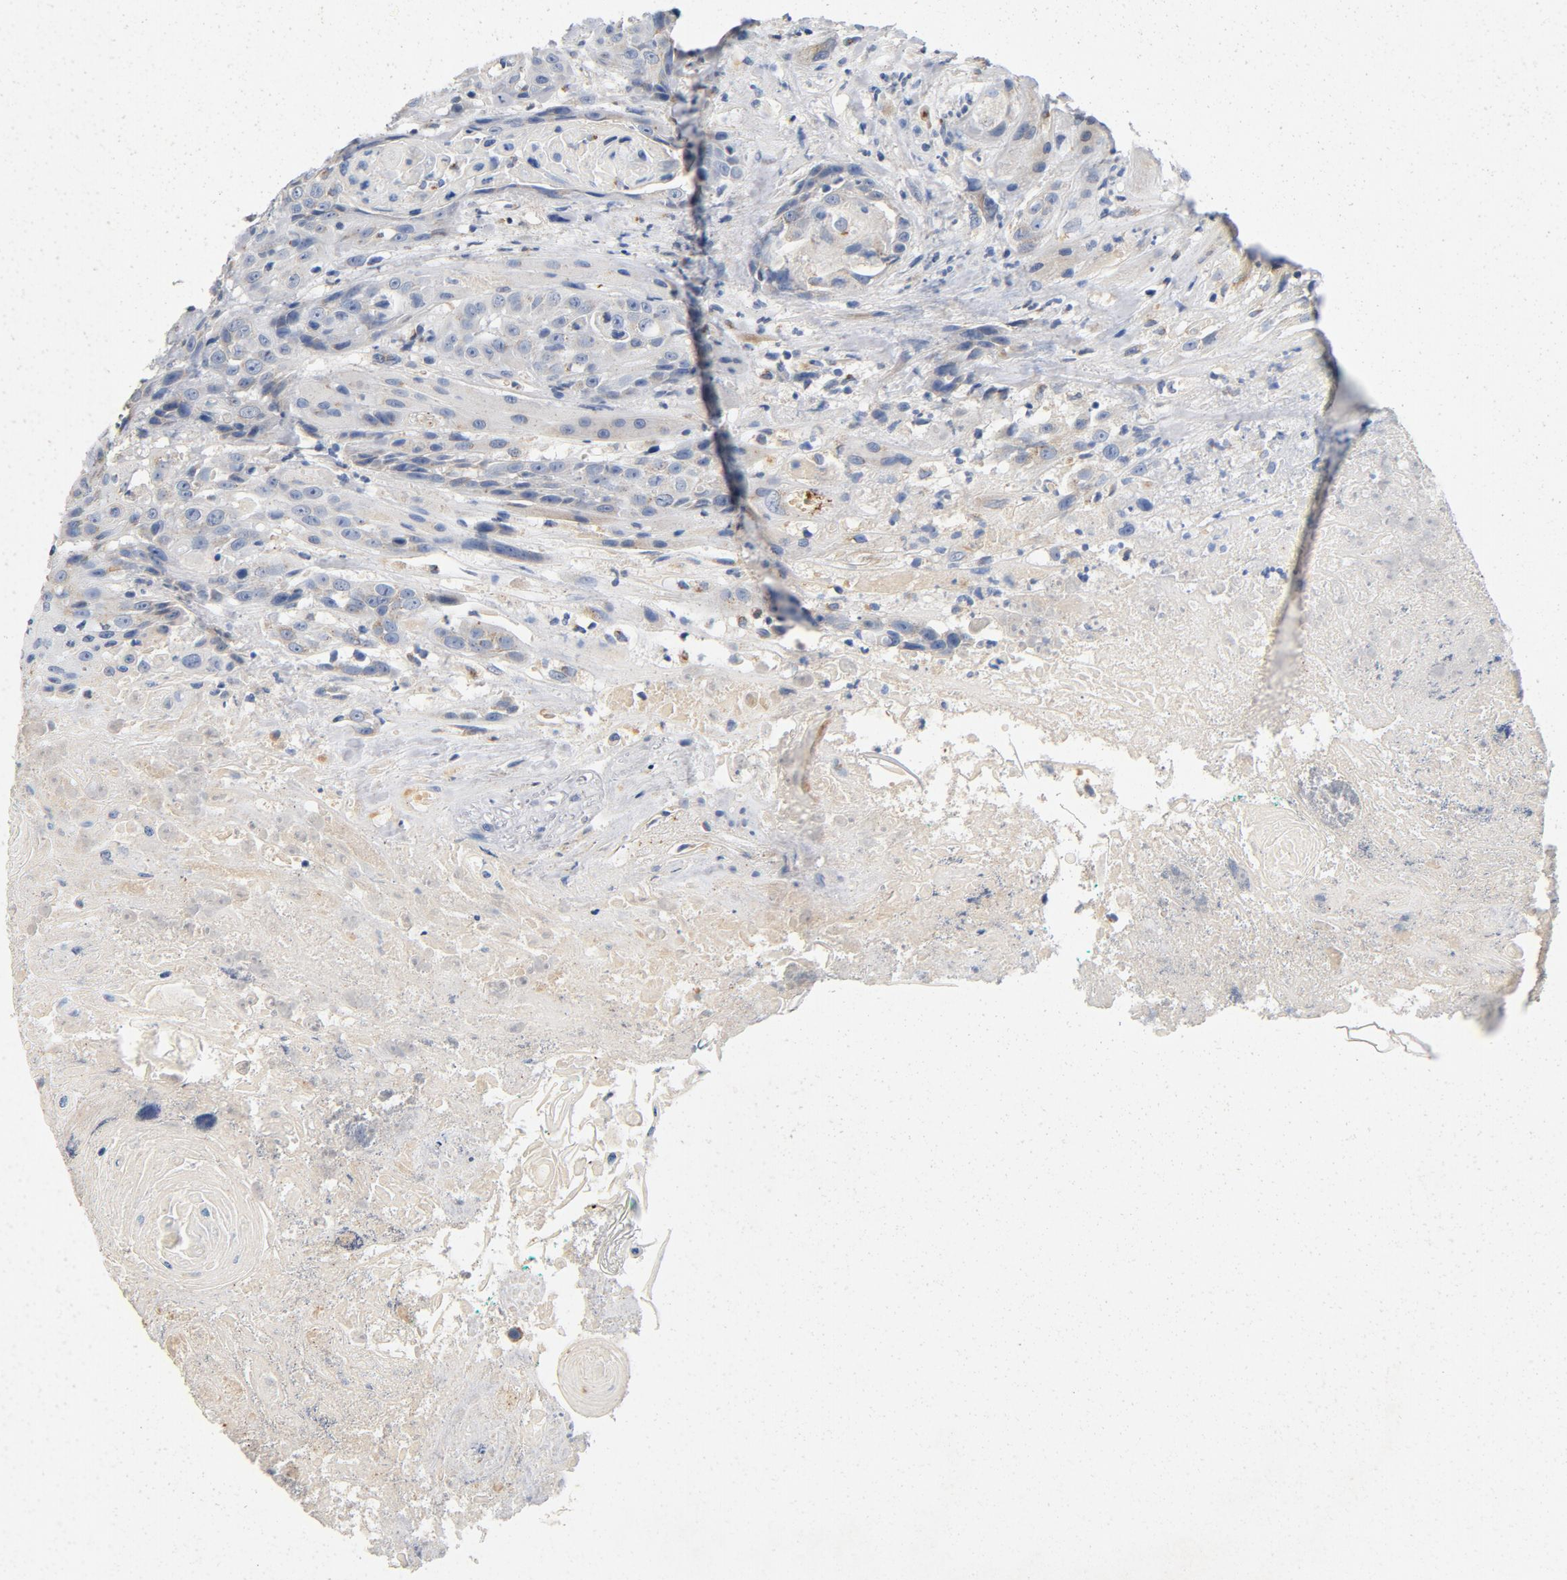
{"staining": {"intensity": "negative", "quantity": "none", "location": "none"}, "tissue": "head and neck cancer", "cell_type": "Tumor cells", "image_type": "cancer", "snomed": [{"axis": "morphology", "description": "Squamous cell carcinoma, NOS"}, {"axis": "topography", "description": "Head-Neck"}], "caption": "Tumor cells show no significant protein expression in squamous cell carcinoma (head and neck).", "gene": "LMAN2", "patient": {"sex": "female", "age": 84}}